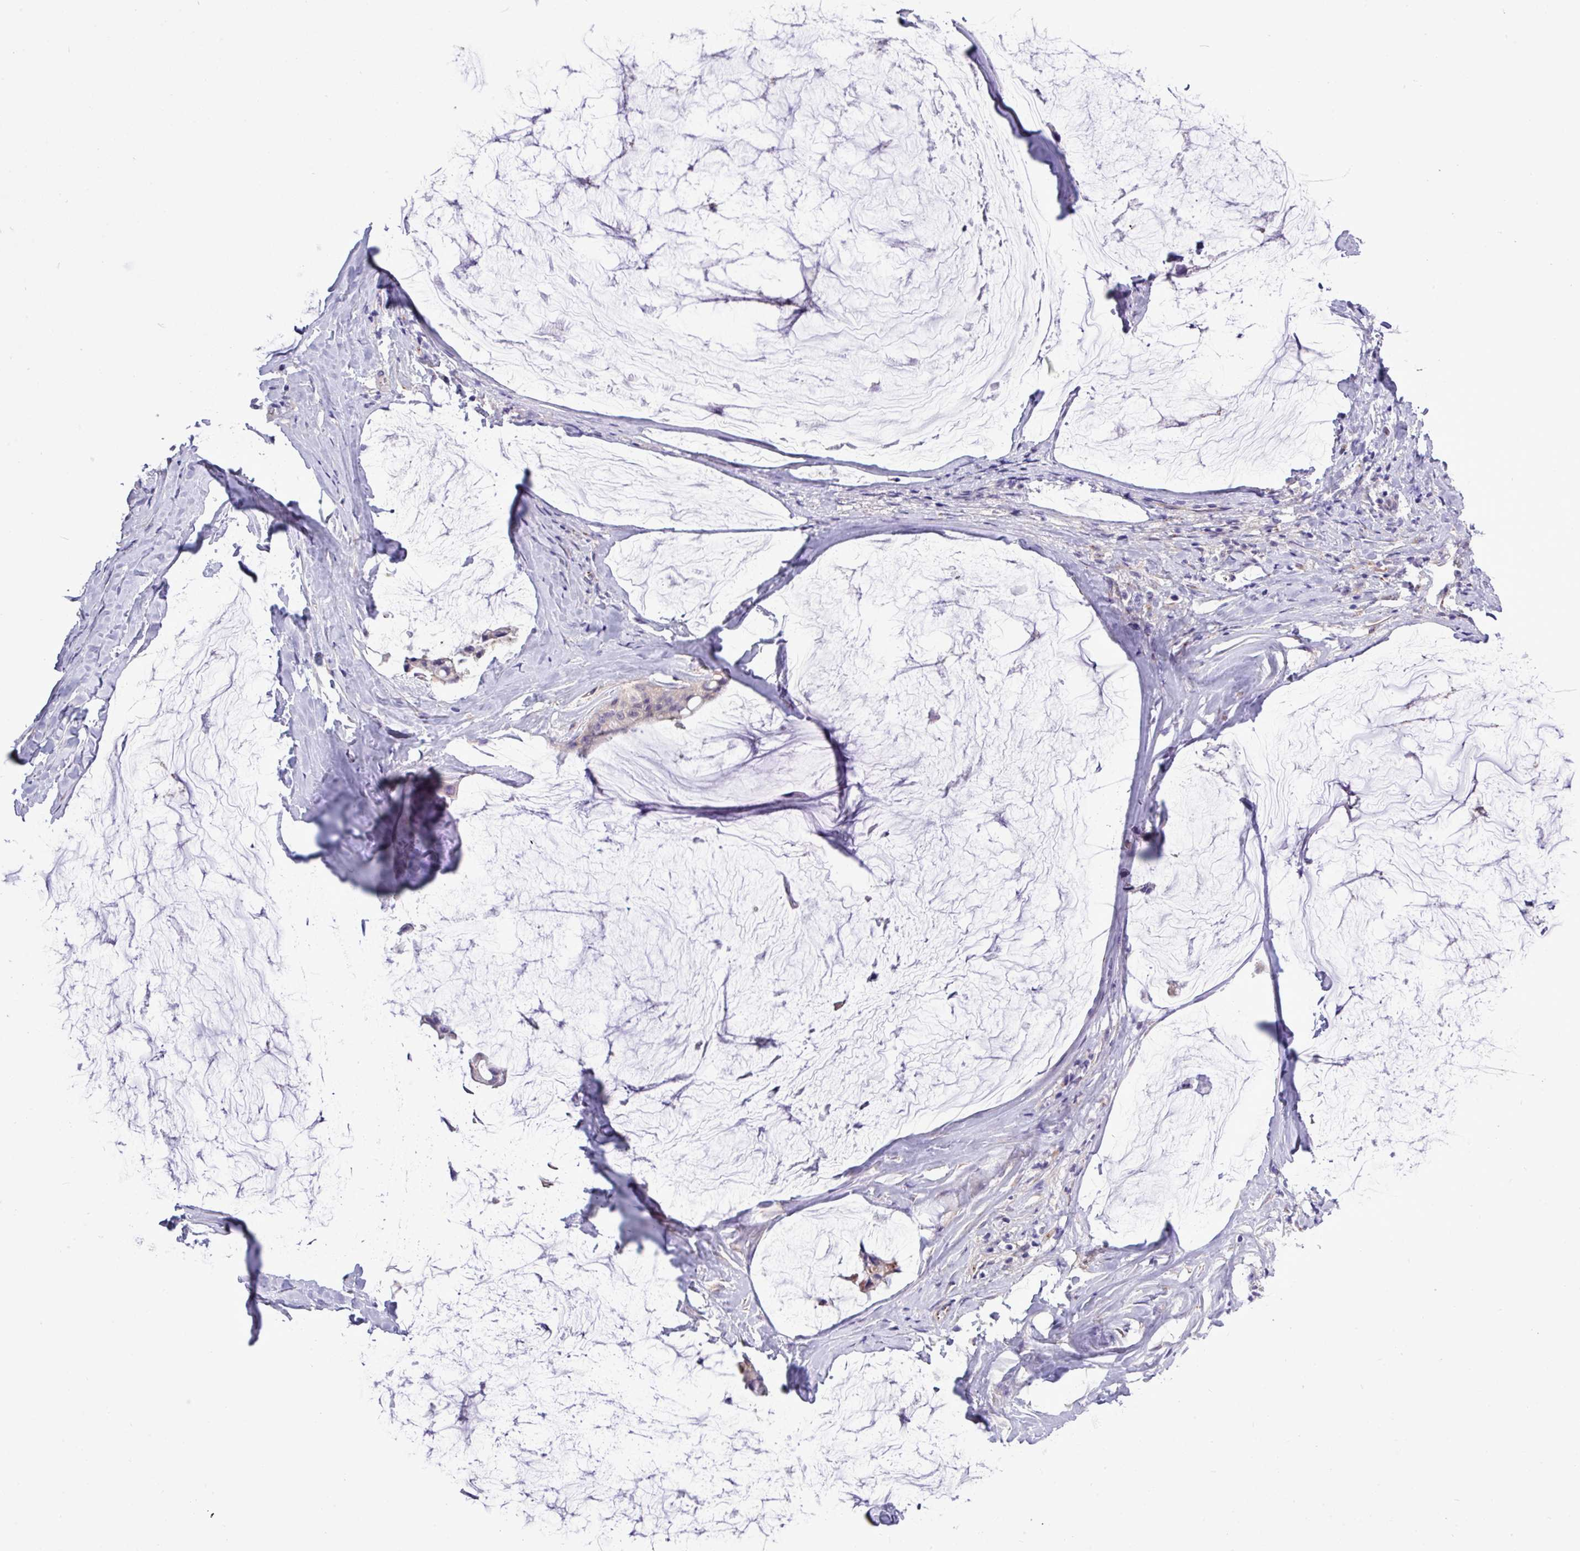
{"staining": {"intensity": "negative", "quantity": "none", "location": "none"}, "tissue": "ovarian cancer", "cell_type": "Tumor cells", "image_type": "cancer", "snomed": [{"axis": "morphology", "description": "Cystadenocarcinoma, mucinous, NOS"}, {"axis": "topography", "description": "Ovary"}], "caption": "IHC image of human mucinous cystadenocarcinoma (ovarian) stained for a protein (brown), which demonstrates no positivity in tumor cells.", "gene": "SPINK8", "patient": {"sex": "female", "age": 39}}